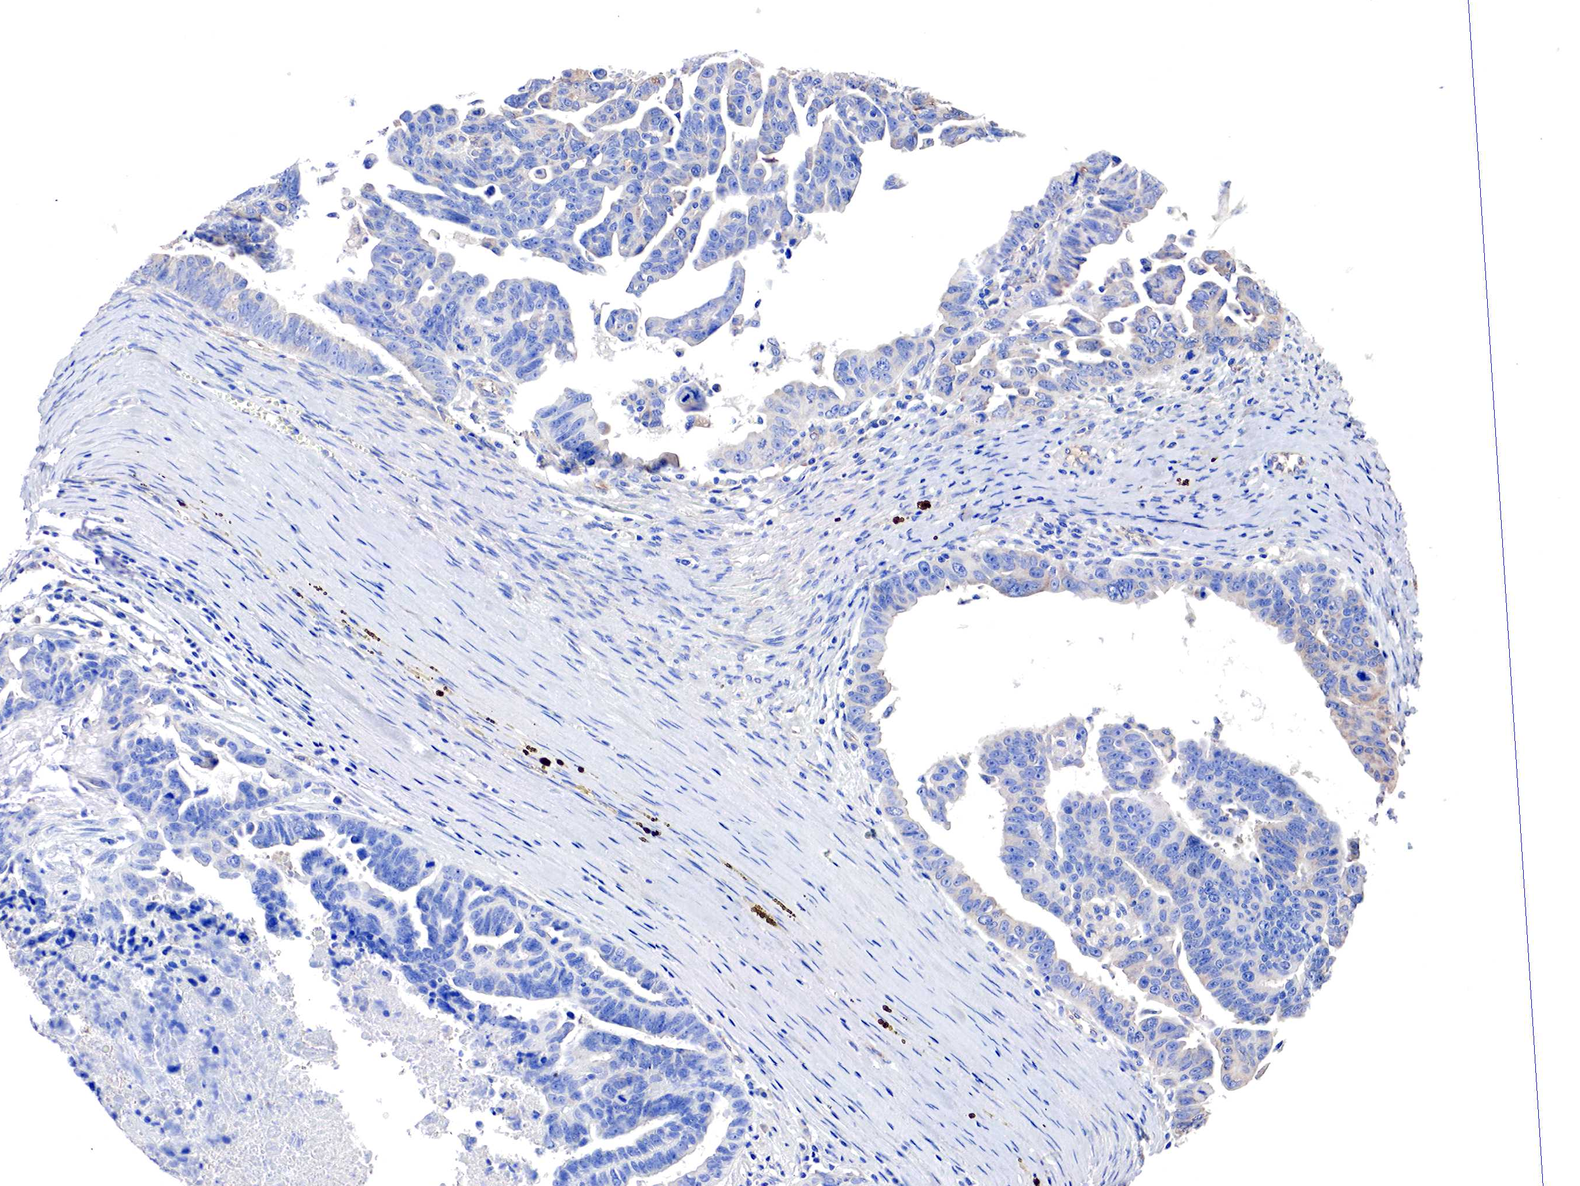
{"staining": {"intensity": "moderate", "quantity": "25%-75%", "location": "cytoplasmic/membranous"}, "tissue": "ovarian cancer", "cell_type": "Tumor cells", "image_type": "cancer", "snomed": [{"axis": "morphology", "description": "Carcinoma, endometroid"}, {"axis": "morphology", "description": "Cystadenocarcinoma, serous, NOS"}, {"axis": "topography", "description": "Ovary"}], "caption": "IHC staining of ovarian endometroid carcinoma, which exhibits medium levels of moderate cytoplasmic/membranous expression in about 25%-75% of tumor cells indicating moderate cytoplasmic/membranous protein positivity. The staining was performed using DAB (3,3'-diaminobenzidine) (brown) for protein detection and nuclei were counterstained in hematoxylin (blue).", "gene": "RDX", "patient": {"sex": "female", "age": 45}}